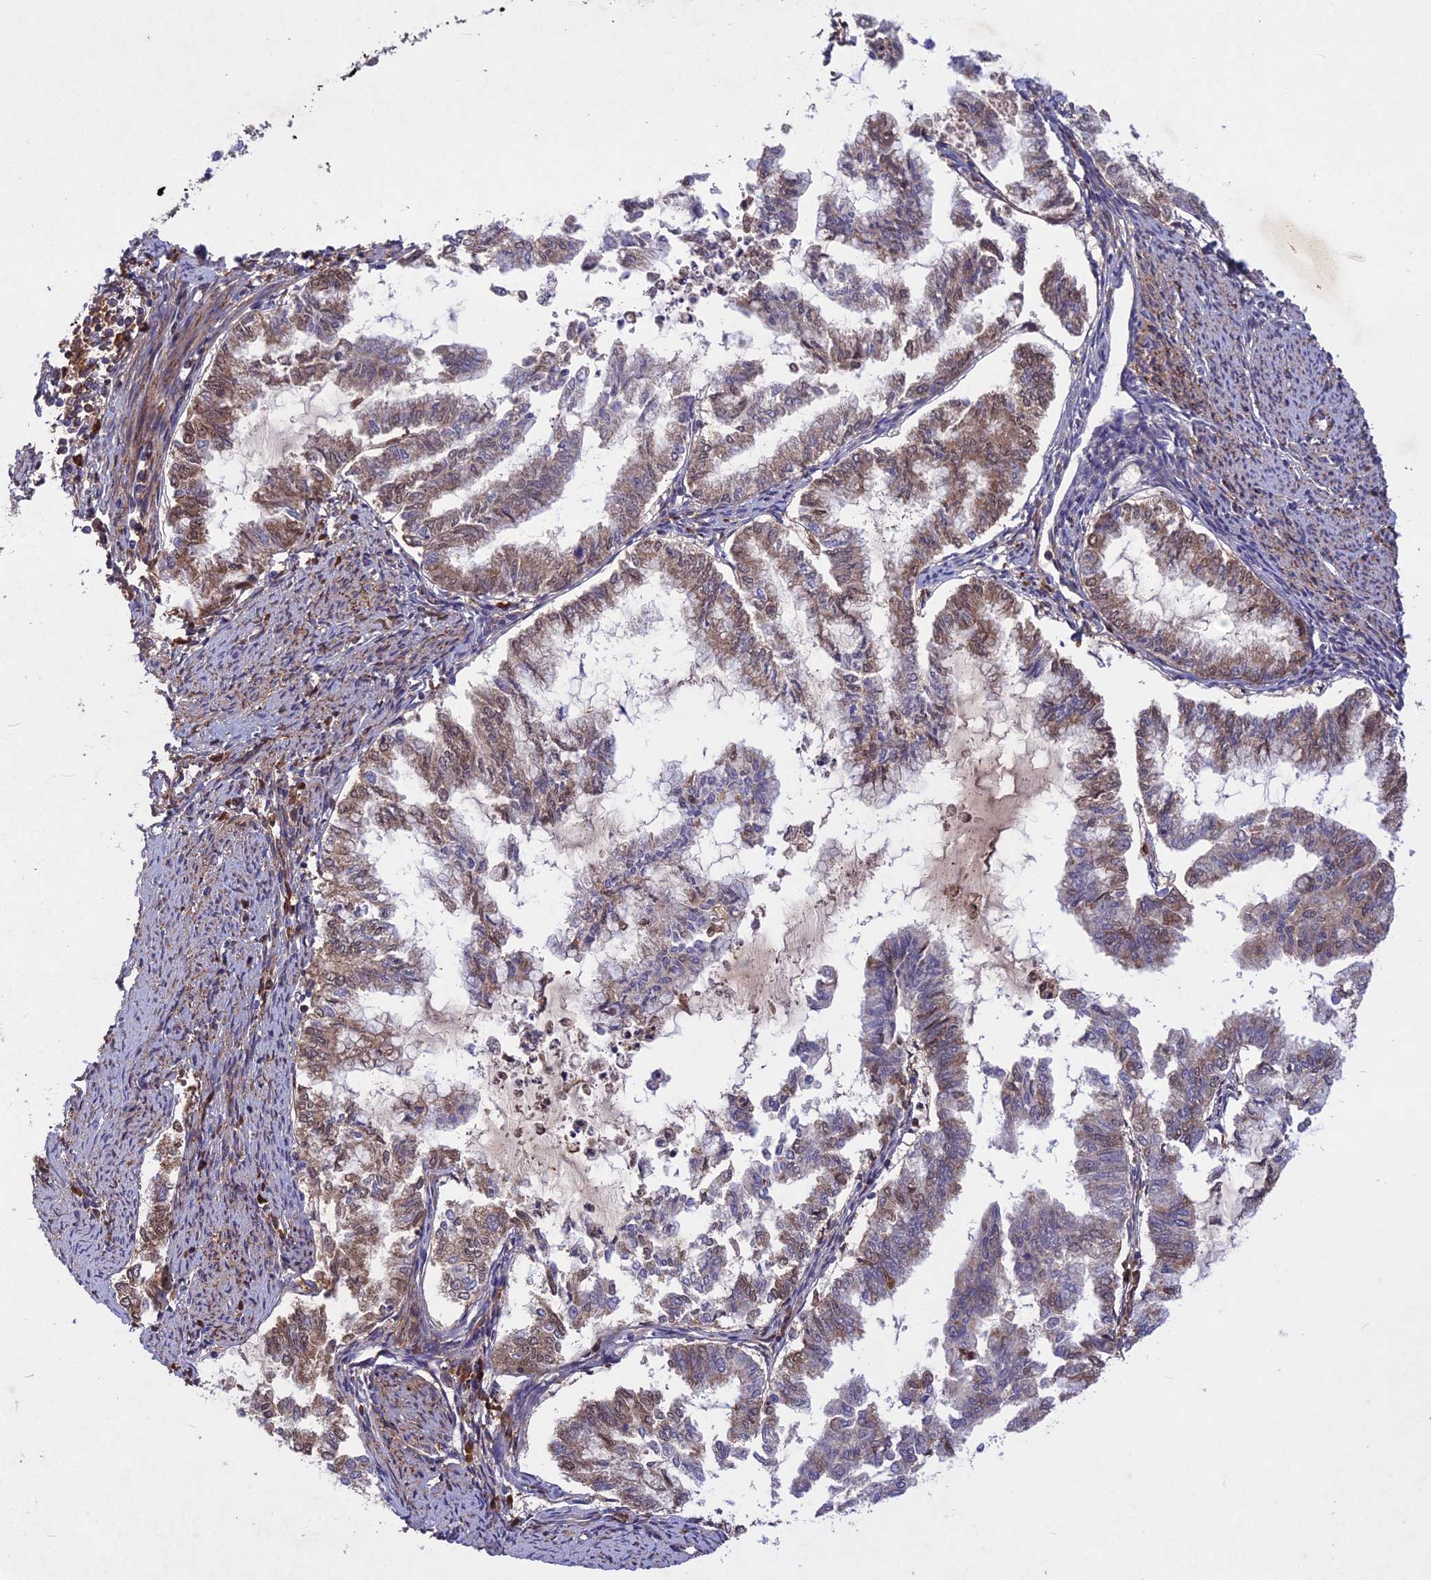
{"staining": {"intensity": "moderate", "quantity": "<25%", "location": "cytoplasmic/membranous,nuclear"}, "tissue": "endometrial cancer", "cell_type": "Tumor cells", "image_type": "cancer", "snomed": [{"axis": "morphology", "description": "Adenocarcinoma, NOS"}, {"axis": "topography", "description": "Endometrium"}], "caption": "This micrograph displays immunohistochemistry (IHC) staining of endometrial adenocarcinoma, with low moderate cytoplasmic/membranous and nuclear expression in about <25% of tumor cells.", "gene": "ADO", "patient": {"sex": "female", "age": 79}}